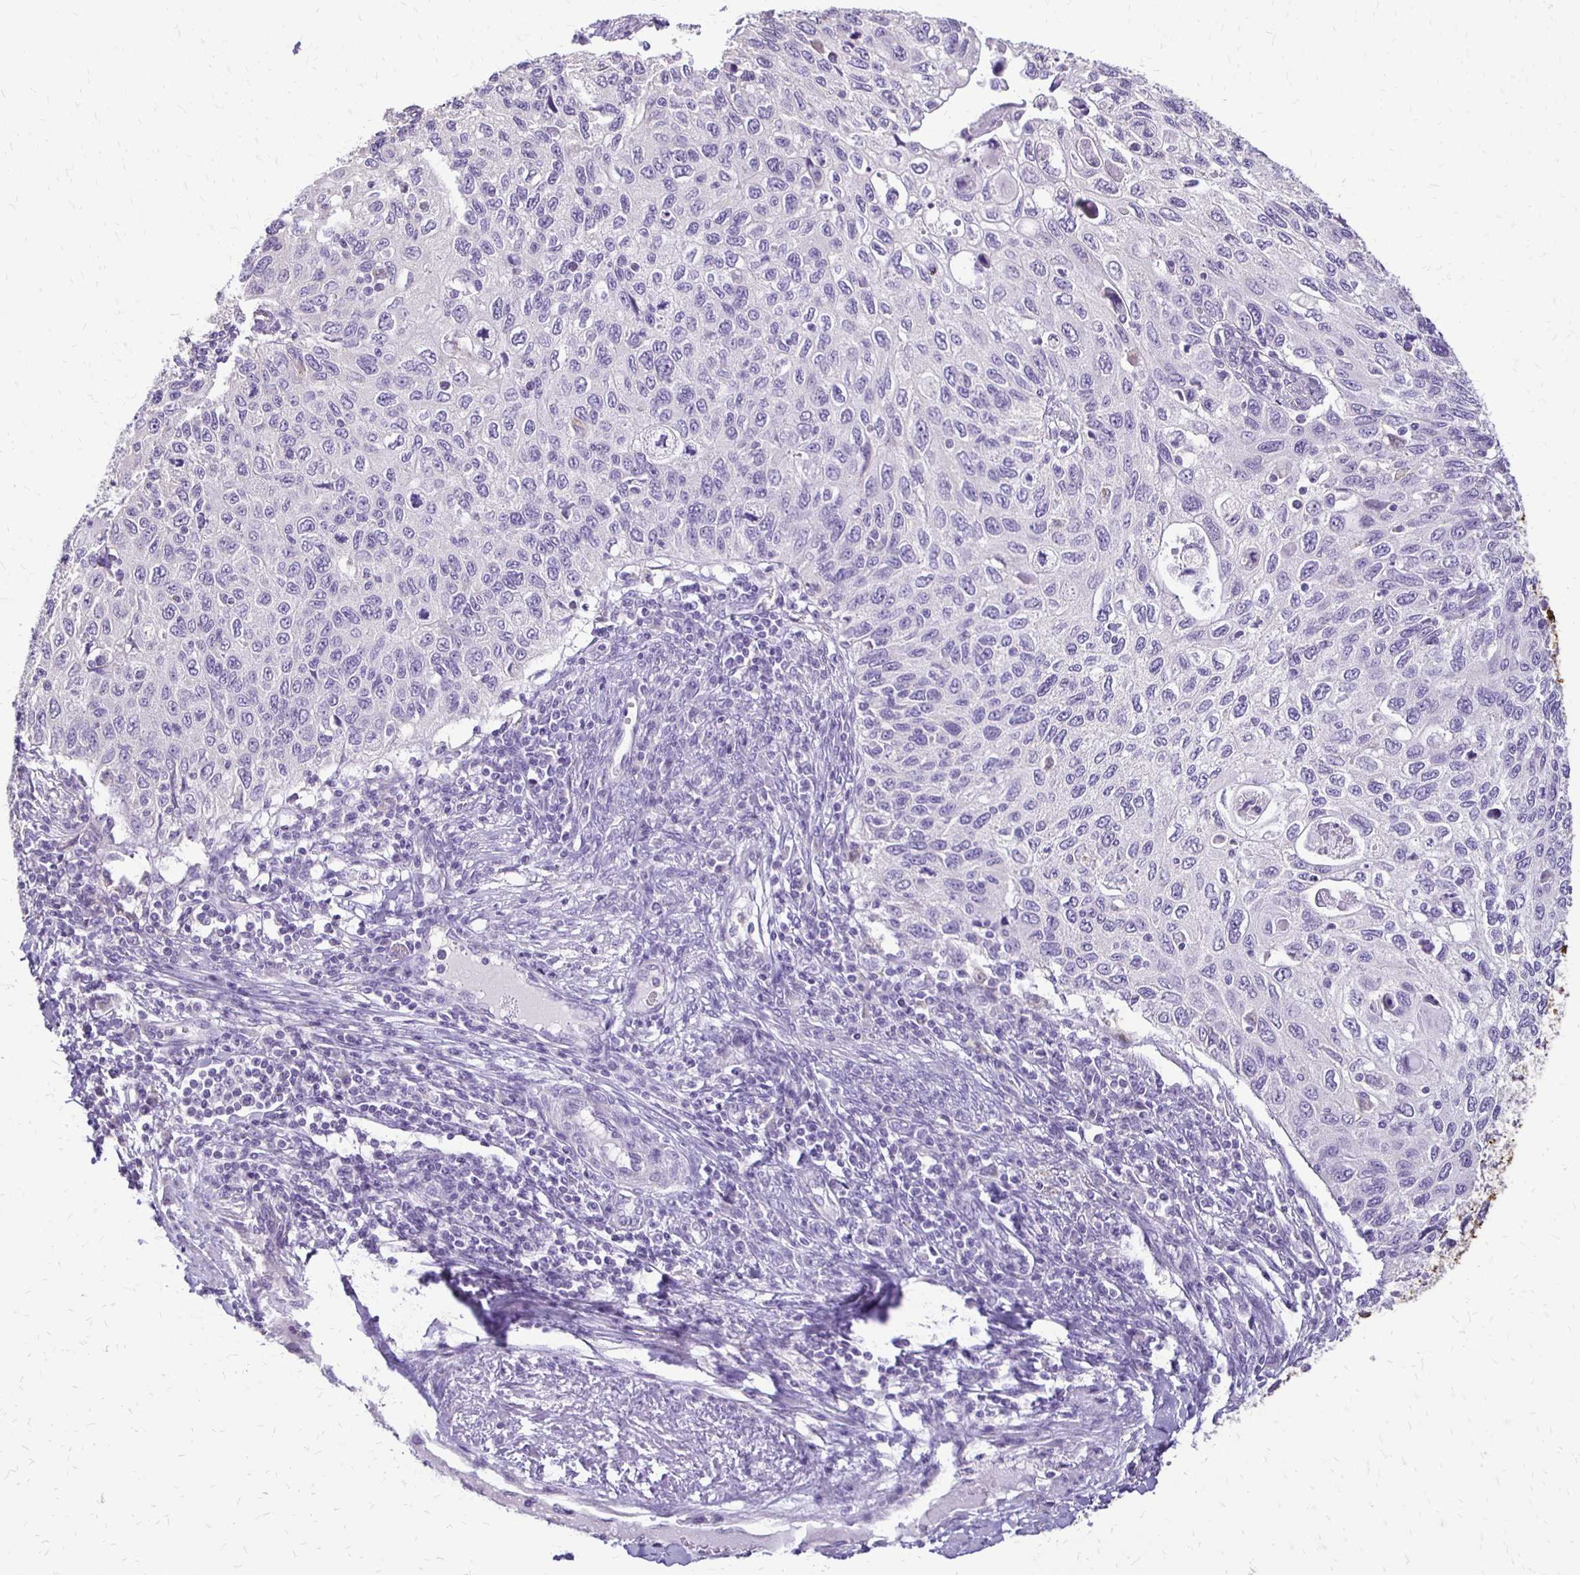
{"staining": {"intensity": "negative", "quantity": "none", "location": "none"}, "tissue": "cervical cancer", "cell_type": "Tumor cells", "image_type": "cancer", "snomed": [{"axis": "morphology", "description": "Squamous cell carcinoma, NOS"}, {"axis": "topography", "description": "Cervix"}], "caption": "Immunohistochemical staining of human cervical squamous cell carcinoma exhibits no significant staining in tumor cells.", "gene": "ALPG", "patient": {"sex": "female", "age": 70}}